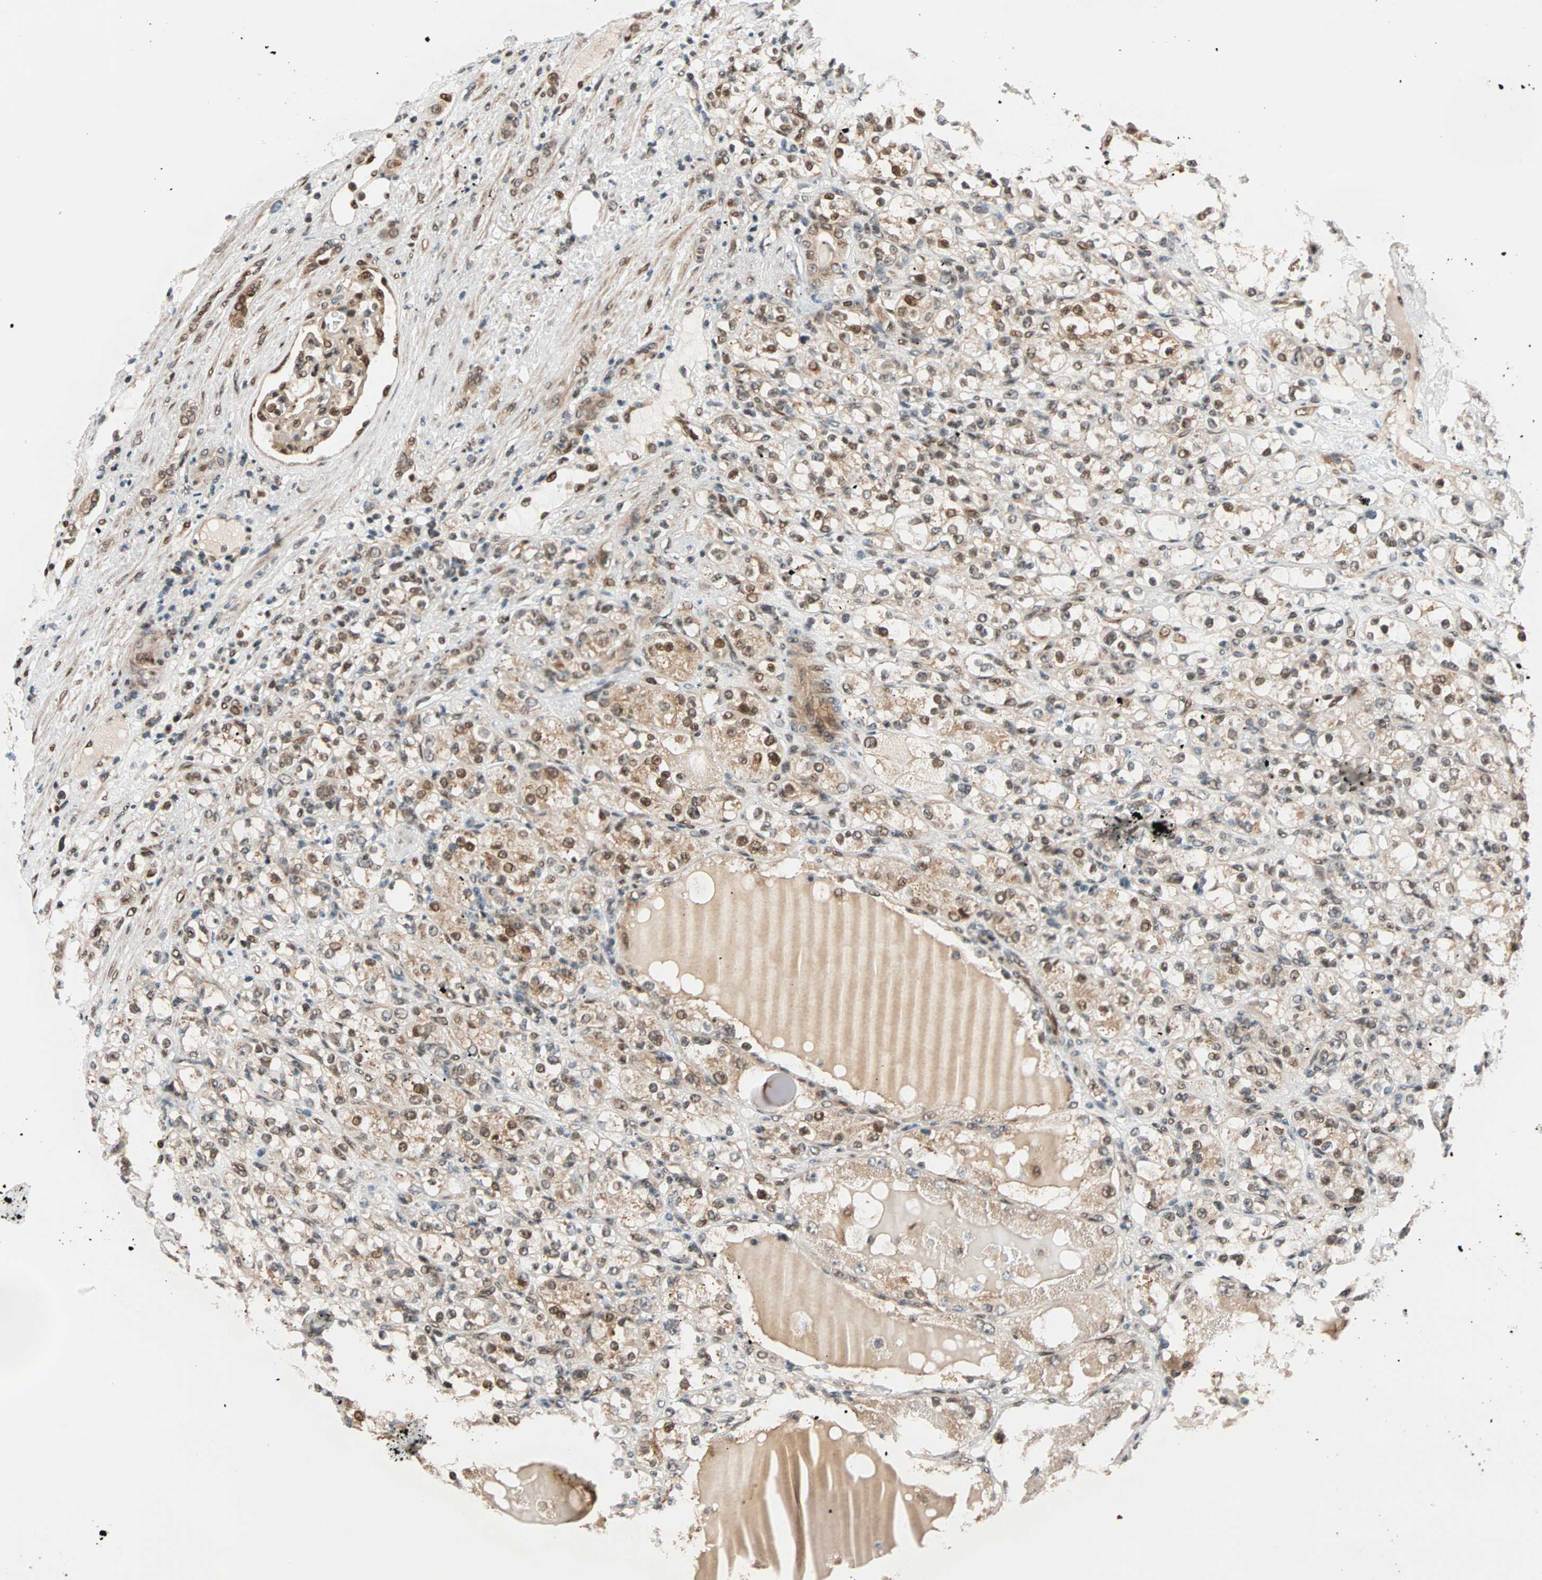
{"staining": {"intensity": "moderate", "quantity": "25%-75%", "location": "cytoplasmic/membranous,nuclear"}, "tissue": "renal cancer", "cell_type": "Tumor cells", "image_type": "cancer", "snomed": [{"axis": "morphology", "description": "Normal tissue, NOS"}, {"axis": "morphology", "description": "Adenocarcinoma, NOS"}, {"axis": "topography", "description": "Kidney"}], "caption": "High-magnification brightfield microscopy of renal cancer (adenocarcinoma) stained with DAB (brown) and counterstained with hematoxylin (blue). tumor cells exhibit moderate cytoplasmic/membranous and nuclear positivity is present in approximately25%-75% of cells.", "gene": "HECW1", "patient": {"sex": "male", "age": 61}}